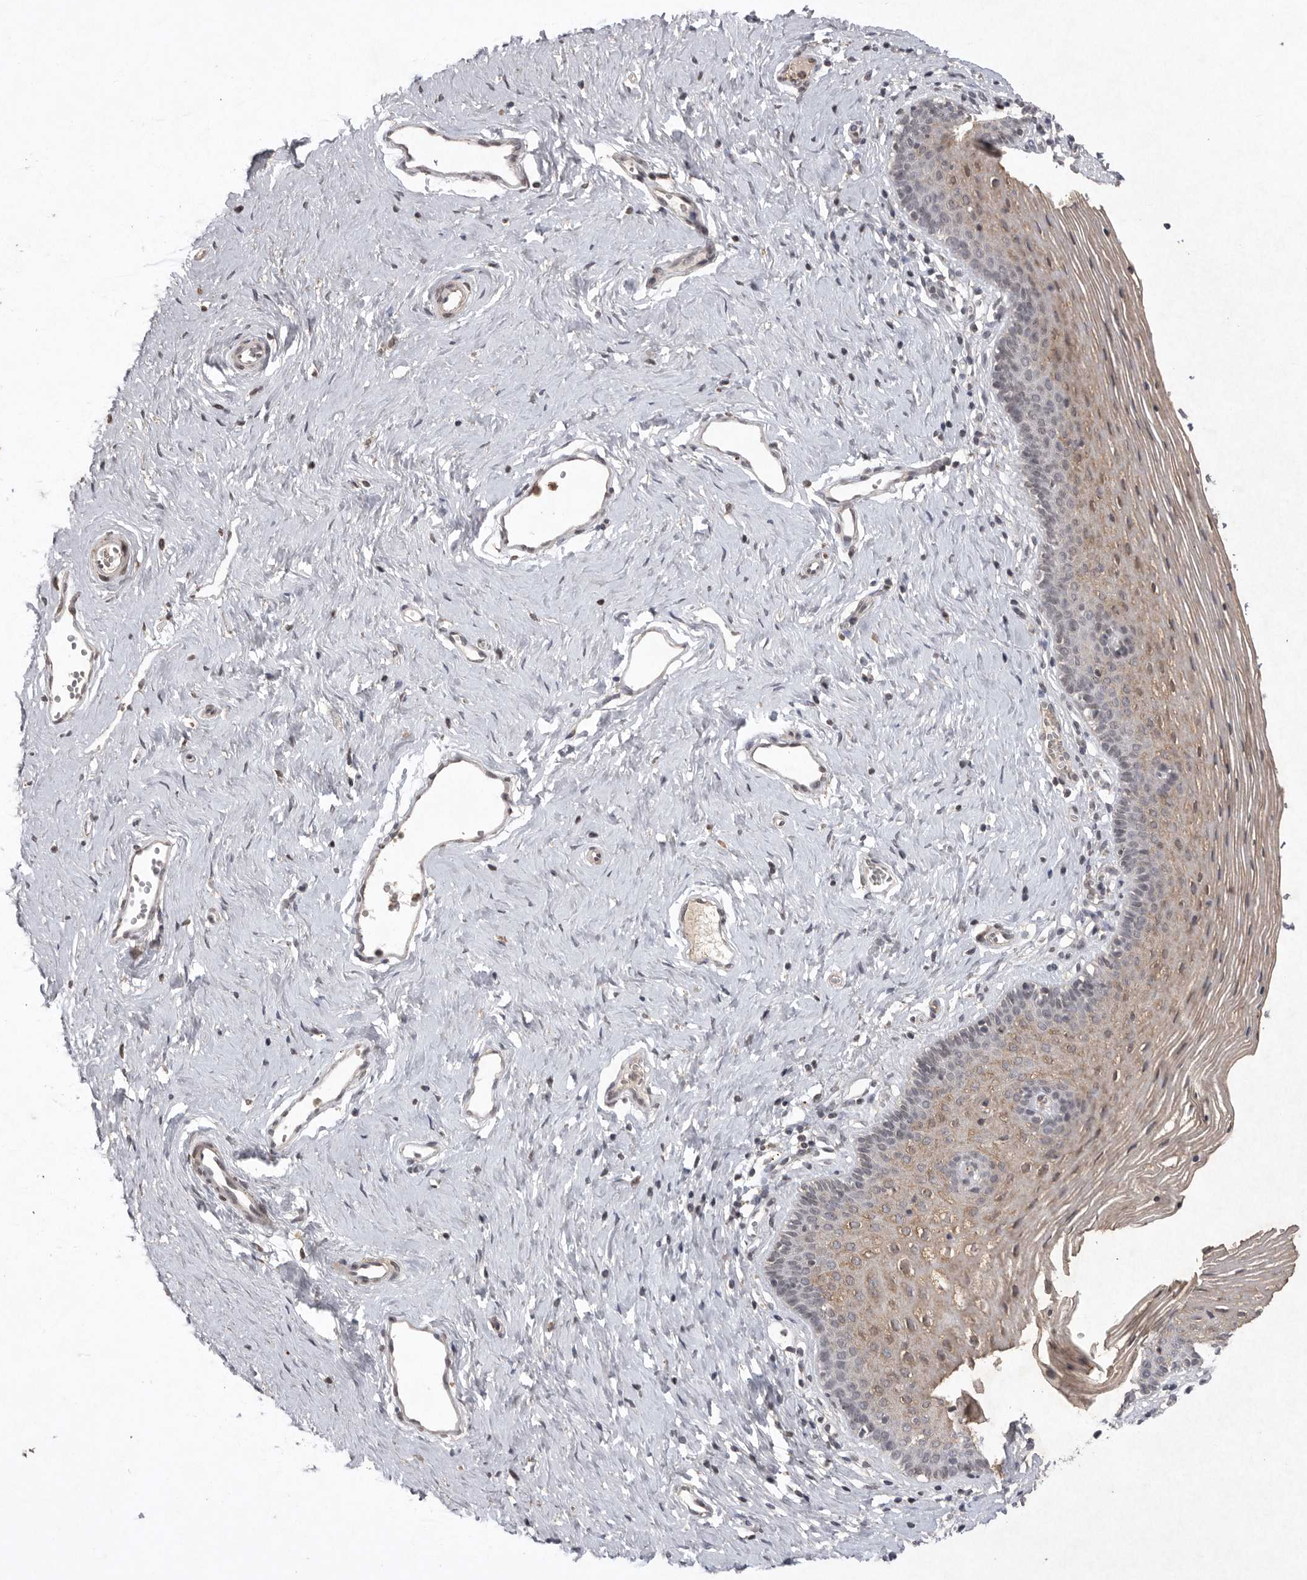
{"staining": {"intensity": "weak", "quantity": ">75%", "location": "cytoplasmic/membranous"}, "tissue": "vagina", "cell_type": "Squamous epithelial cells", "image_type": "normal", "snomed": [{"axis": "morphology", "description": "Normal tissue, NOS"}, {"axis": "topography", "description": "Vagina"}], "caption": "Unremarkable vagina displays weak cytoplasmic/membranous expression in about >75% of squamous epithelial cells, visualized by immunohistochemistry.", "gene": "APLNR", "patient": {"sex": "female", "age": 32}}